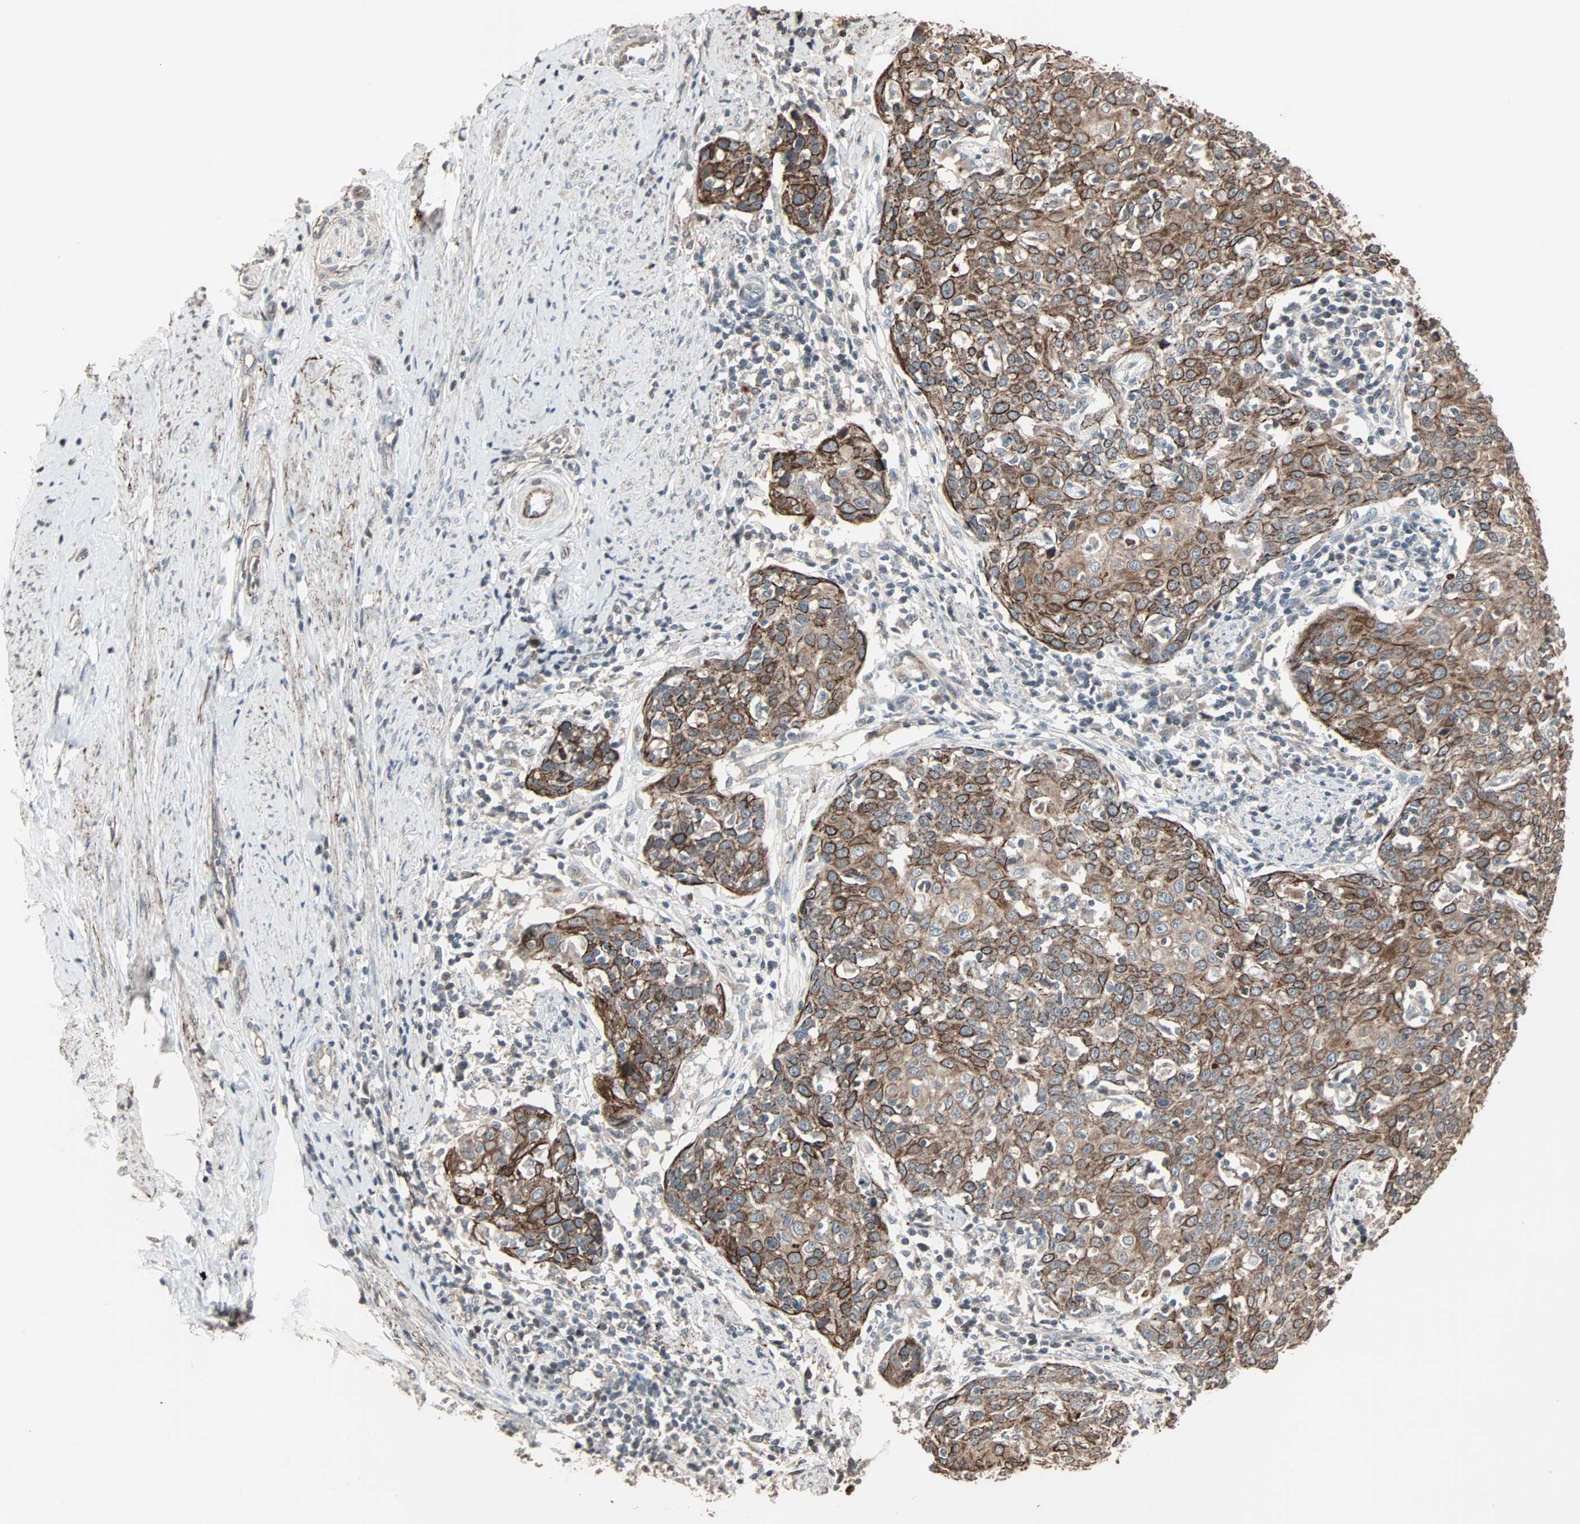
{"staining": {"intensity": "moderate", "quantity": ">75%", "location": "cytoplasmic/membranous"}, "tissue": "cervical cancer", "cell_type": "Tumor cells", "image_type": "cancer", "snomed": [{"axis": "morphology", "description": "Squamous cell carcinoma, NOS"}, {"axis": "topography", "description": "Cervix"}], "caption": "Tumor cells show moderate cytoplasmic/membranous positivity in about >75% of cells in cervical cancer.", "gene": "CALCRL", "patient": {"sex": "female", "age": 38}}